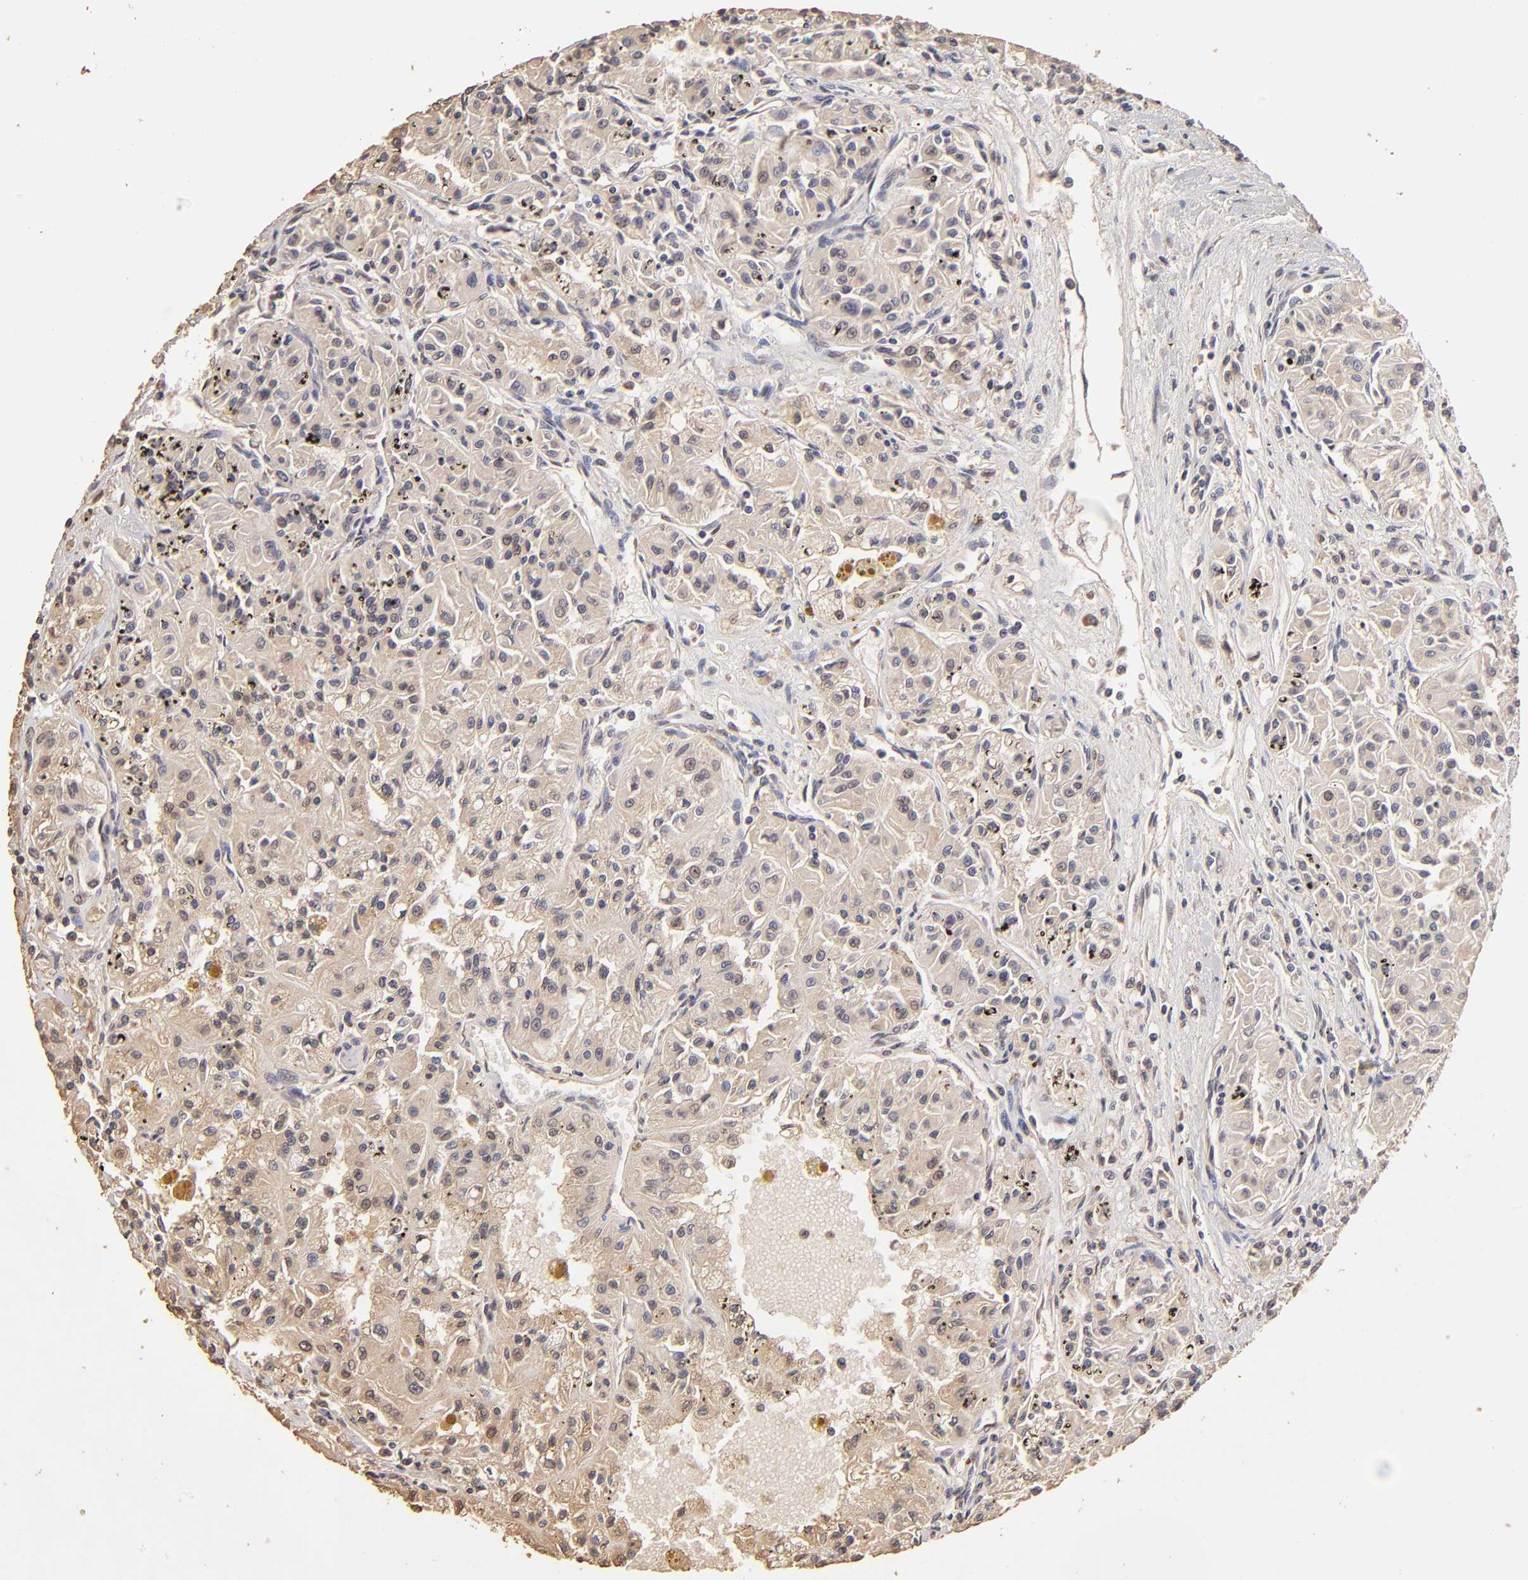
{"staining": {"intensity": "weak", "quantity": "25%-75%", "location": "cytoplasmic/membranous"}, "tissue": "renal cancer", "cell_type": "Tumor cells", "image_type": "cancer", "snomed": [{"axis": "morphology", "description": "Adenocarcinoma, NOS"}, {"axis": "topography", "description": "Kidney"}], "caption": "Weak cytoplasmic/membranous positivity is seen in approximately 25%-75% of tumor cells in renal cancer. The staining was performed using DAB to visualize the protein expression in brown, while the nuclei were stained in blue with hematoxylin (Magnification: 20x).", "gene": "OPHN1", "patient": {"sex": "male", "age": 78}}